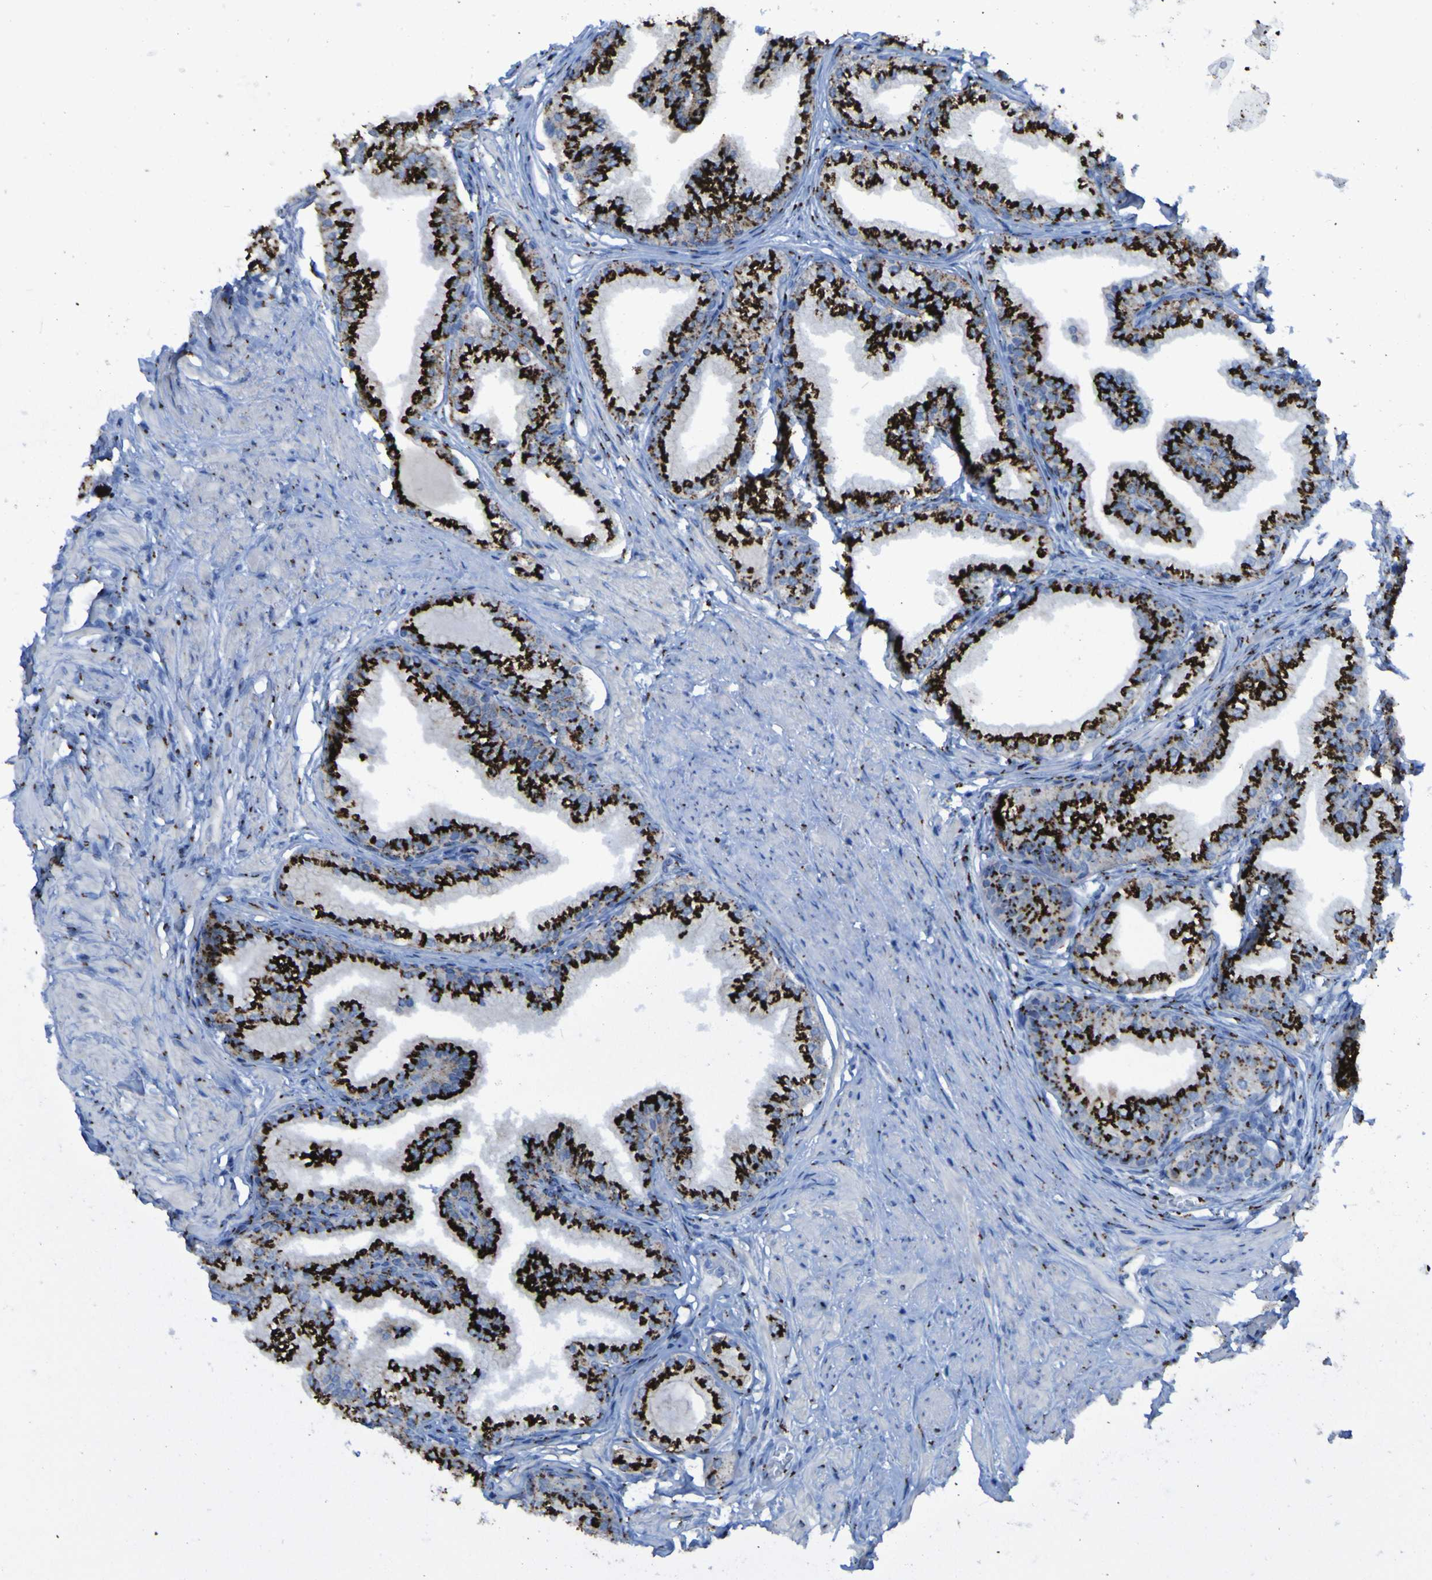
{"staining": {"intensity": "strong", "quantity": ">75%", "location": "cytoplasmic/membranous"}, "tissue": "prostate", "cell_type": "Glandular cells", "image_type": "normal", "snomed": [{"axis": "morphology", "description": "Normal tissue, NOS"}, {"axis": "morphology", "description": "Urothelial carcinoma, Low grade"}, {"axis": "topography", "description": "Urinary bladder"}, {"axis": "topography", "description": "Prostate"}], "caption": "Immunohistochemical staining of benign prostate shows high levels of strong cytoplasmic/membranous positivity in about >75% of glandular cells.", "gene": "GOLM1", "patient": {"sex": "male", "age": 60}}